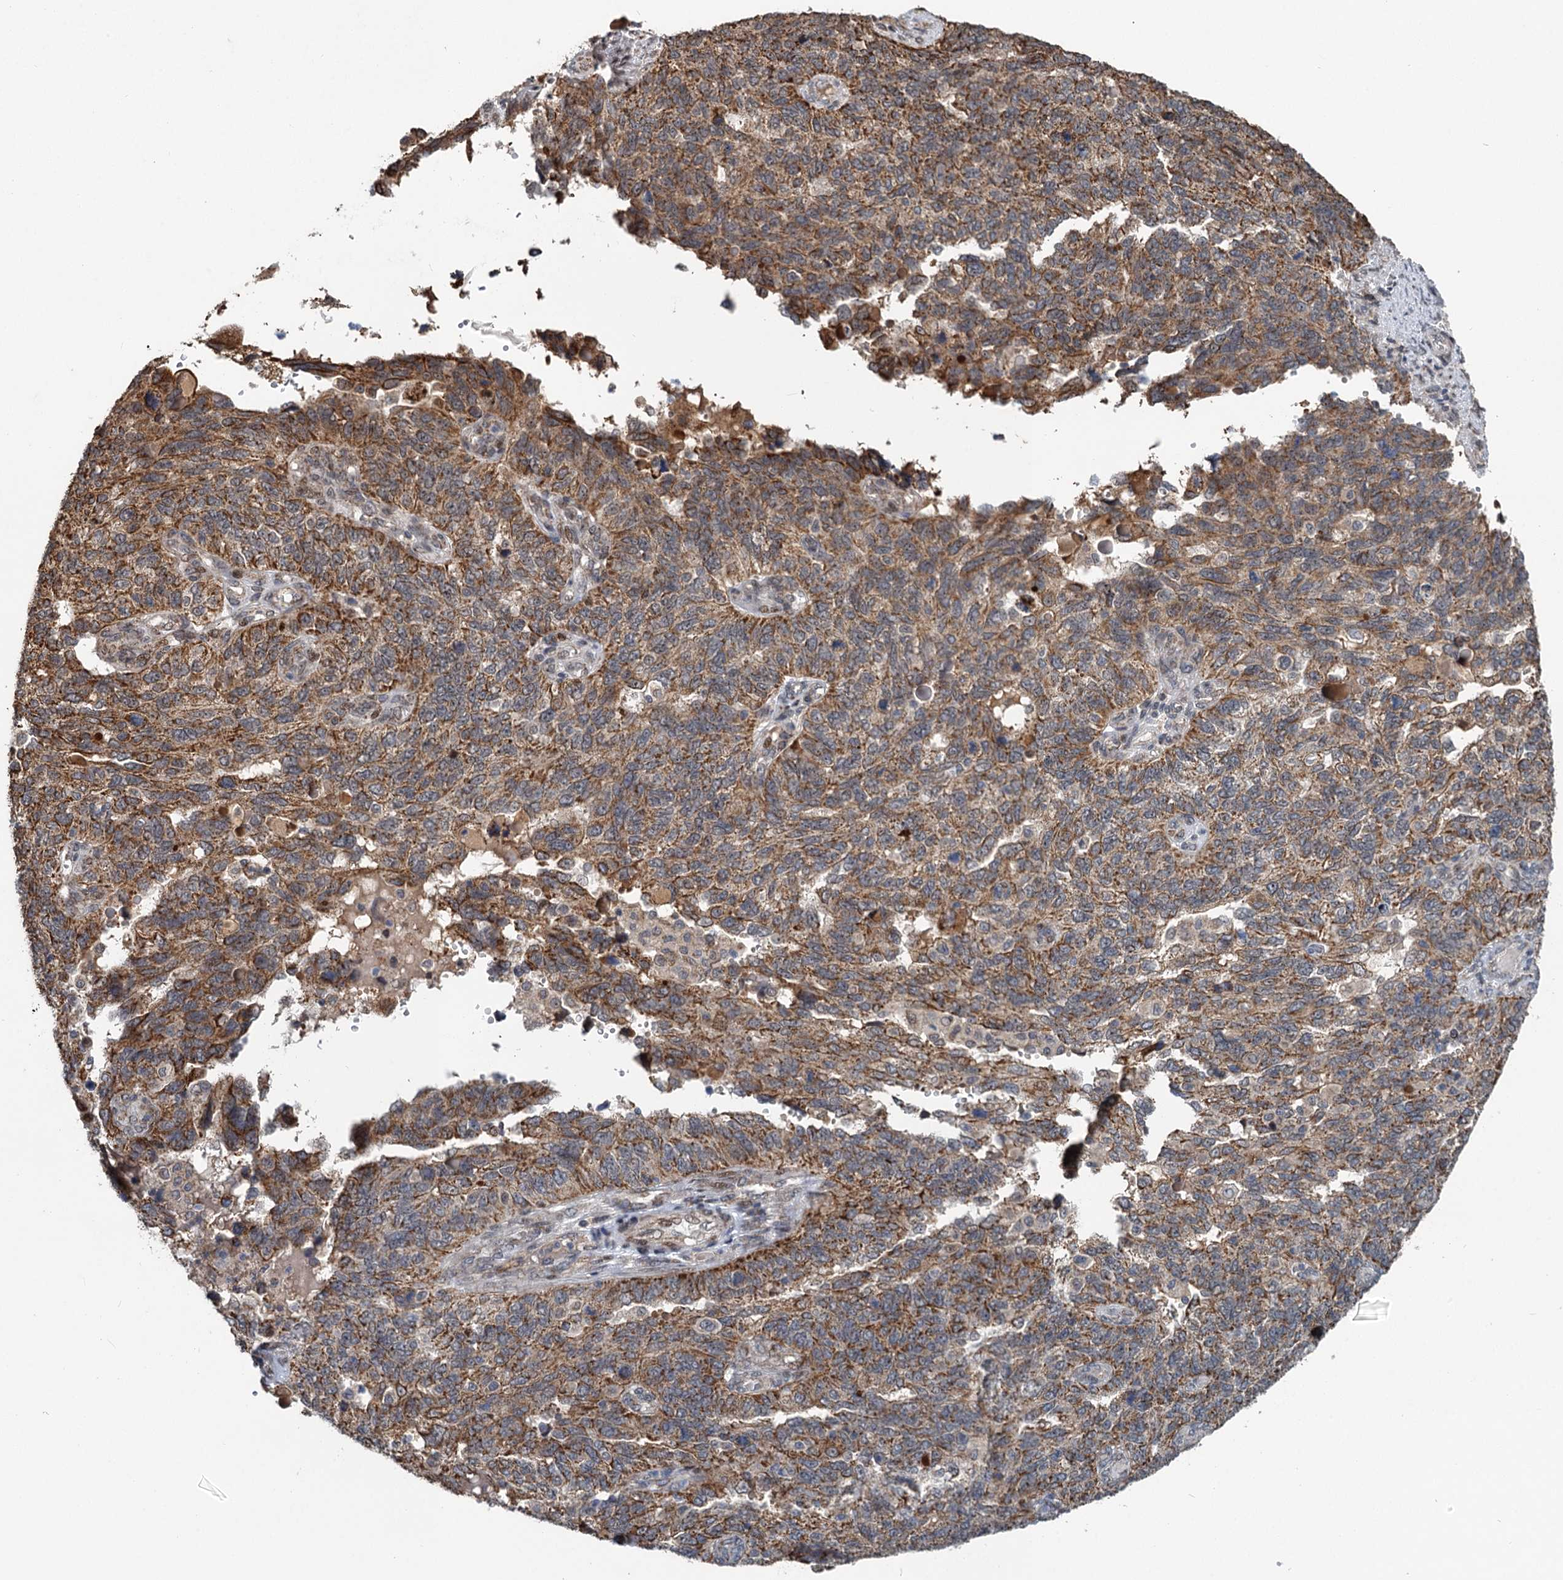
{"staining": {"intensity": "moderate", "quantity": ">75%", "location": "cytoplasmic/membranous"}, "tissue": "endometrial cancer", "cell_type": "Tumor cells", "image_type": "cancer", "snomed": [{"axis": "morphology", "description": "Adenocarcinoma, NOS"}, {"axis": "topography", "description": "Endometrium"}], "caption": "The image demonstrates staining of endometrial cancer, revealing moderate cytoplasmic/membranous protein staining (brown color) within tumor cells.", "gene": "RITA1", "patient": {"sex": "female", "age": 66}}